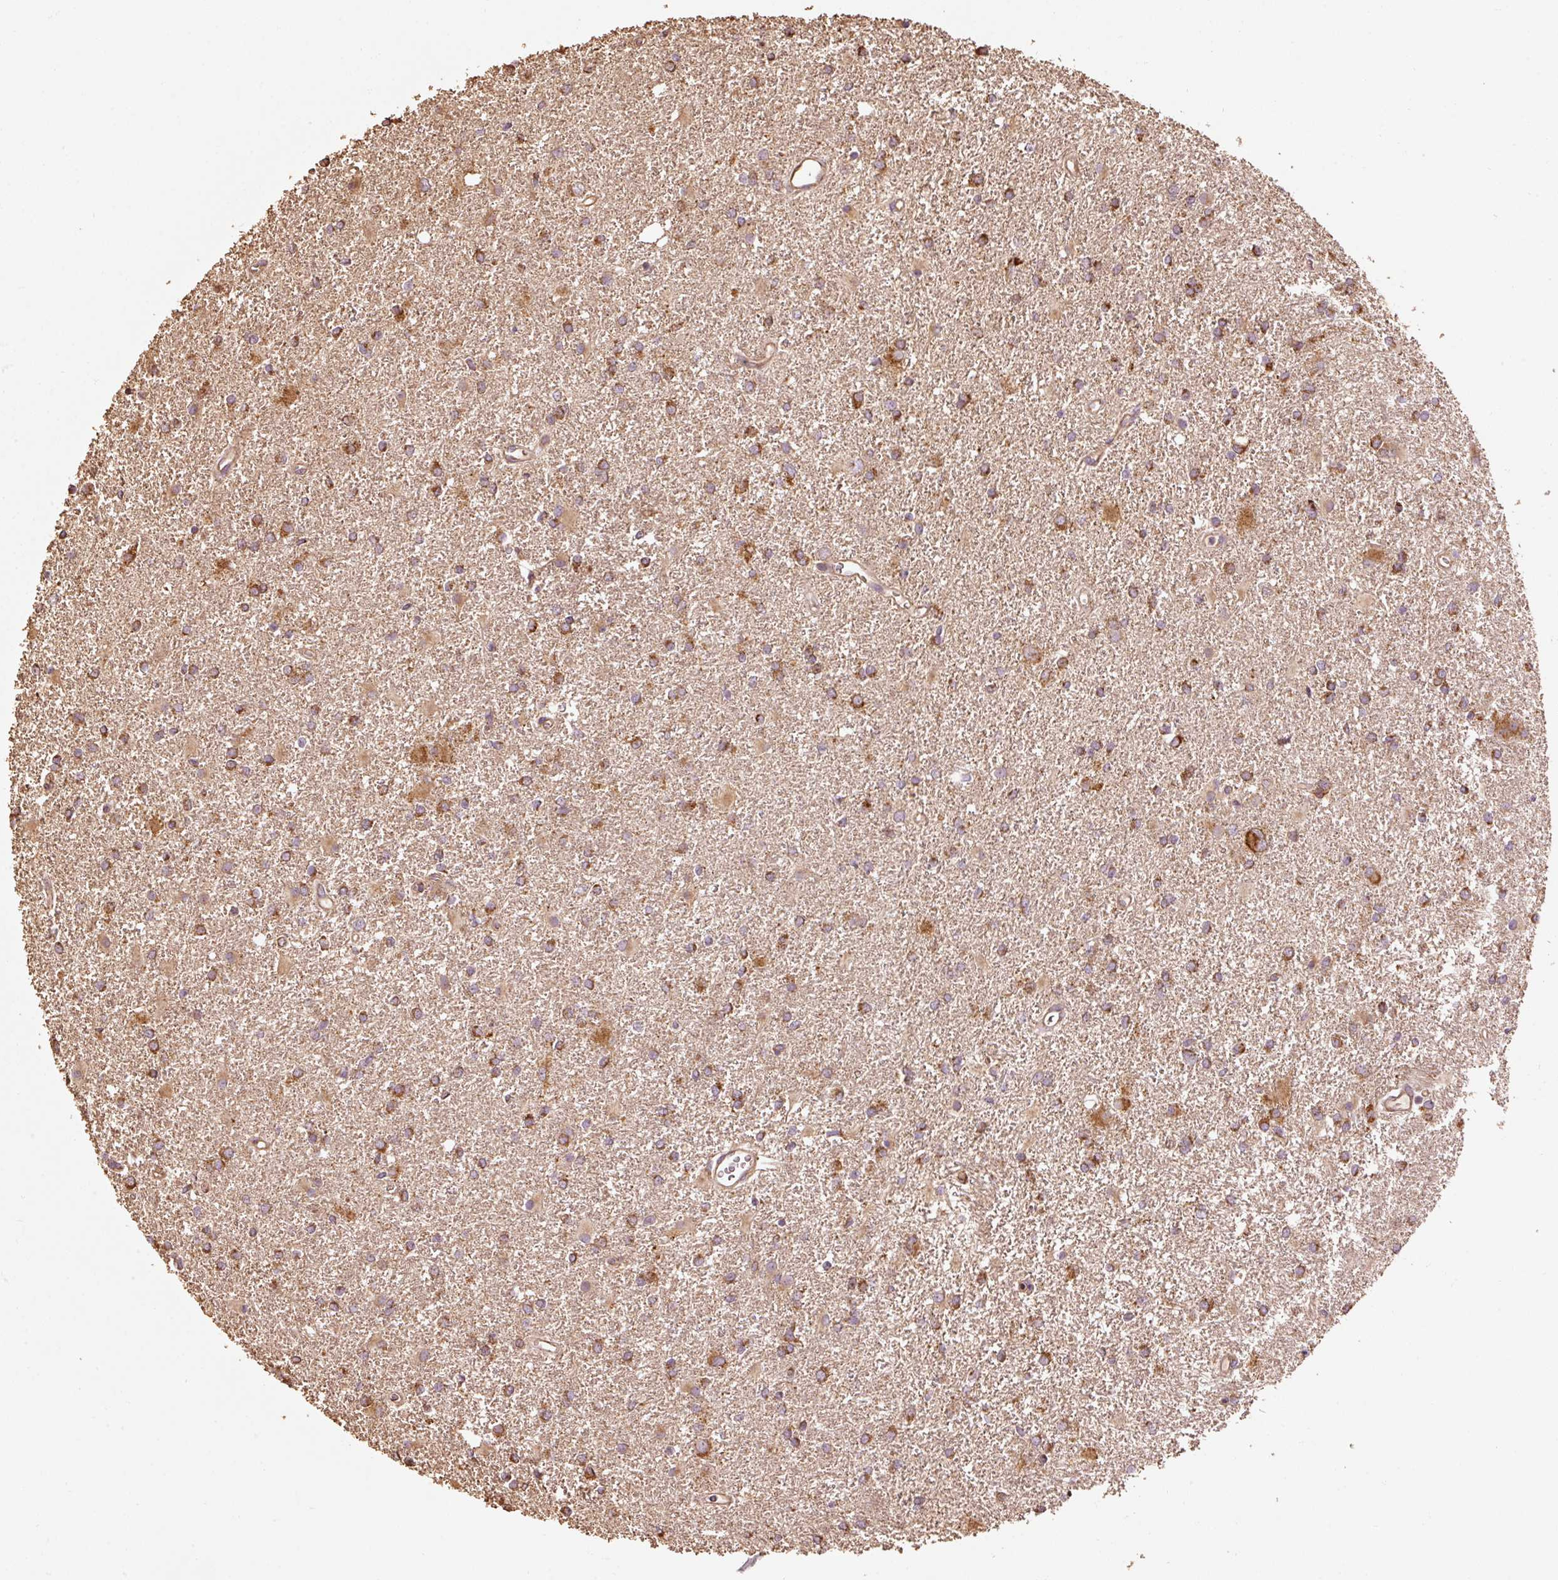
{"staining": {"intensity": "moderate", "quantity": ">75%", "location": "cytoplasmic/membranous"}, "tissue": "glioma", "cell_type": "Tumor cells", "image_type": "cancer", "snomed": [{"axis": "morphology", "description": "Glioma, malignant, High grade"}, {"axis": "topography", "description": "Brain"}], "caption": "High-magnification brightfield microscopy of high-grade glioma (malignant) stained with DAB (brown) and counterstained with hematoxylin (blue). tumor cells exhibit moderate cytoplasmic/membranous expression is present in approximately>75% of cells. The protein is shown in brown color, while the nuclei are stained blue.", "gene": "EFHC1", "patient": {"sex": "female", "age": 50}}